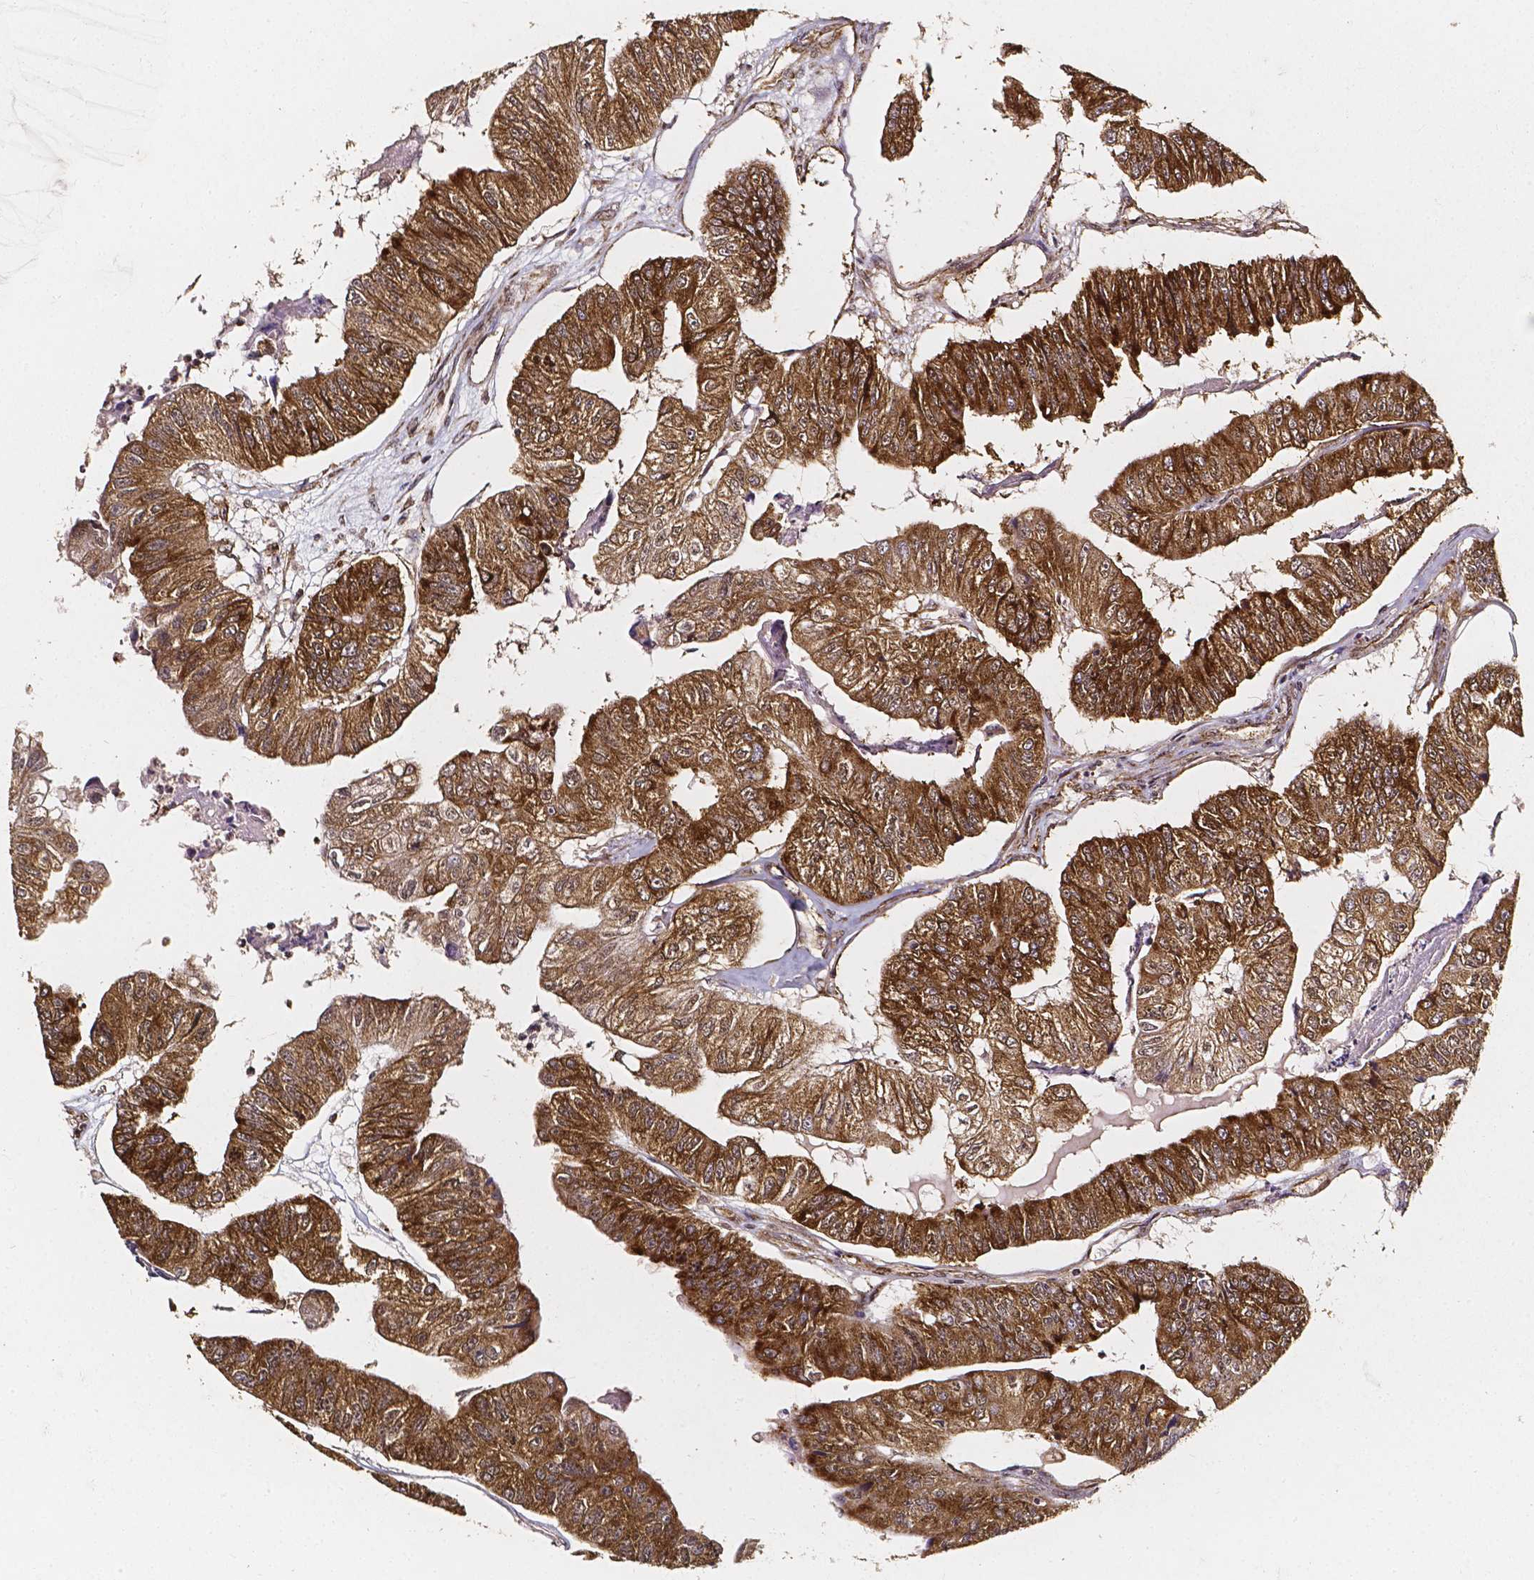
{"staining": {"intensity": "moderate", "quantity": ">75%", "location": "cytoplasmic/membranous,nuclear"}, "tissue": "colorectal cancer", "cell_type": "Tumor cells", "image_type": "cancer", "snomed": [{"axis": "morphology", "description": "Adenocarcinoma, NOS"}, {"axis": "topography", "description": "Colon"}], "caption": "Immunohistochemical staining of colorectal cancer reveals medium levels of moderate cytoplasmic/membranous and nuclear expression in about >75% of tumor cells.", "gene": "SMN1", "patient": {"sex": "female", "age": 67}}